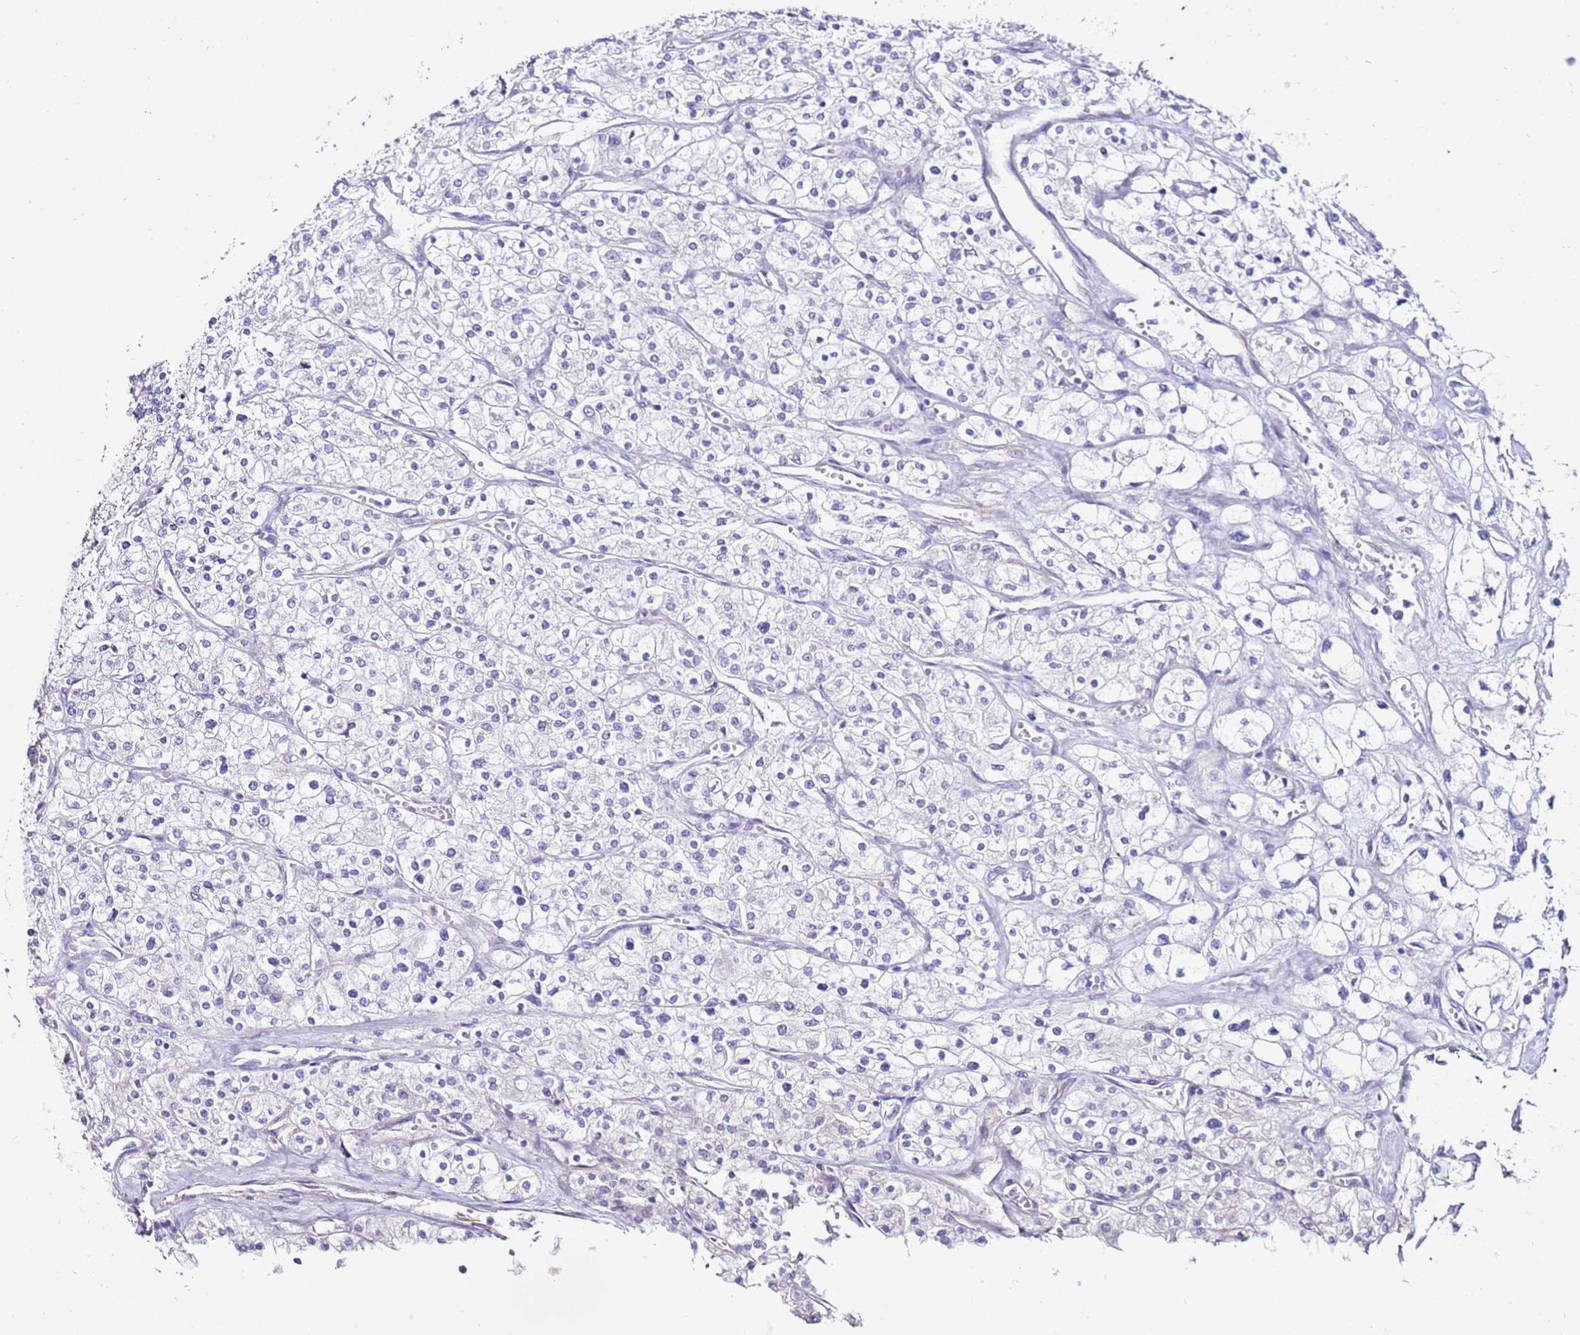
{"staining": {"intensity": "negative", "quantity": "none", "location": "none"}, "tissue": "renal cancer", "cell_type": "Tumor cells", "image_type": "cancer", "snomed": [{"axis": "morphology", "description": "Adenocarcinoma, NOS"}, {"axis": "topography", "description": "Kidney"}], "caption": "High magnification brightfield microscopy of adenocarcinoma (renal) stained with DAB (brown) and counterstained with hematoxylin (blue): tumor cells show no significant positivity.", "gene": "GPN3", "patient": {"sex": "male", "age": 80}}